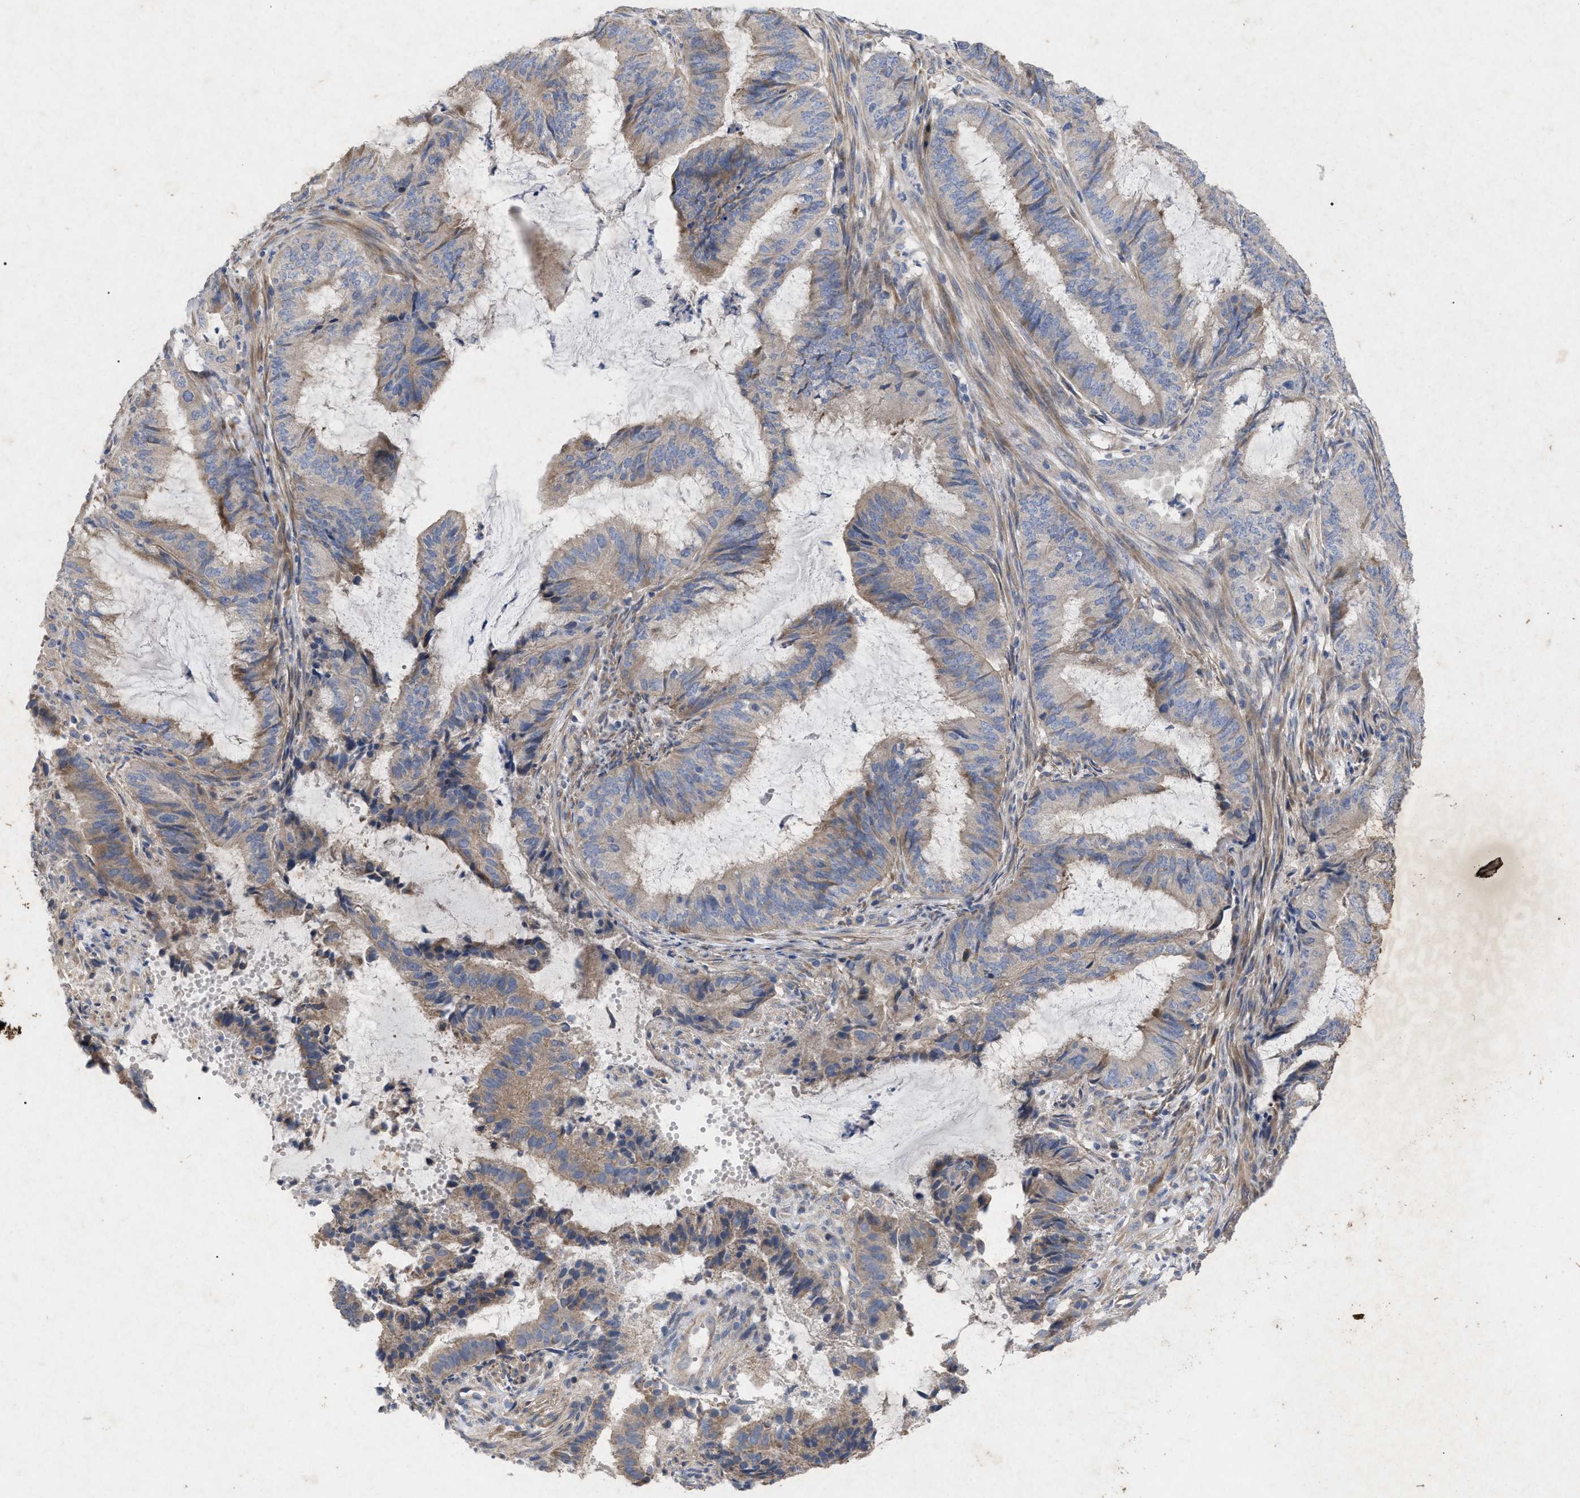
{"staining": {"intensity": "moderate", "quantity": ">75%", "location": "cytoplasmic/membranous"}, "tissue": "endometrial cancer", "cell_type": "Tumor cells", "image_type": "cancer", "snomed": [{"axis": "morphology", "description": "Adenocarcinoma, NOS"}, {"axis": "topography", "description": "Endometrium"}], "caption": "Protein staining demonstrates moderate cytoplasmic/membranous positivity in approximately >75% of tumor cells in endometrial adenocarcinoma.", "gene": "VIP", "patient": {"sex": "female", "age": 51}}